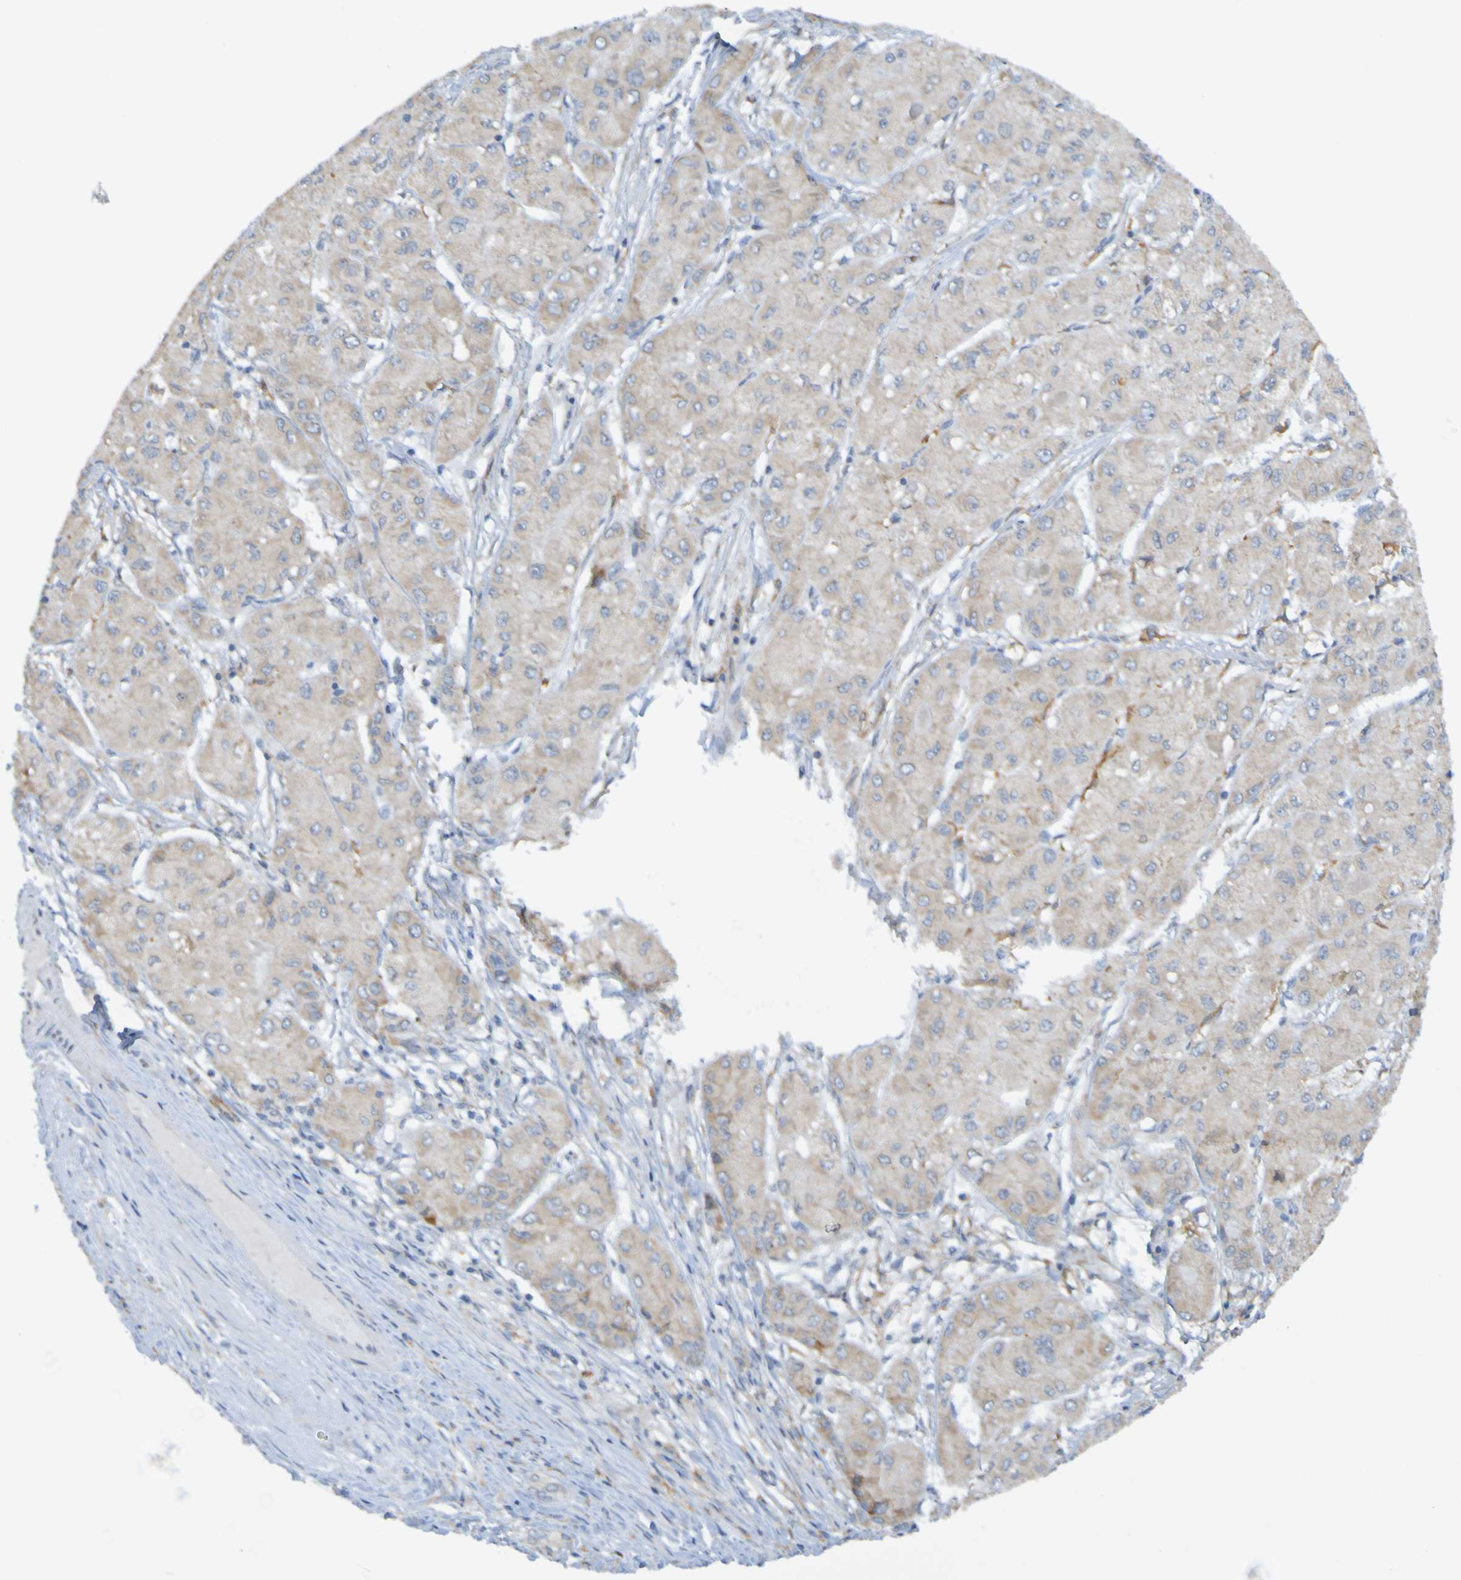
{"staining": {"intensity": "weak", "quantity": "25%-75%", "location": "cytoplasmic/membranous"}, "tissue": "liver cancer", "cell_type": "Tumor cells", "image_type": "cancer", "snomed": [{"axis": "morphology", "description": "Carcinoma, Hepatocellular, NOS"}, {"axis": "topography", "description": "Liver"}], "caption": "An immunohistochemistry photomicrograph of tumor tissue is shown. Protein staining in brown shows weak cytoplasmic/membranous positivity in liver cancer (hepatocellular carcinoma) within tumor cells. The protein is stained brown, and the nuclei are stained in blue (DAB (3,3'-diaminobenzidine) IHC with brightfield microscopy, high magnification).", "gene": "LILRB5", "patient": {"sex": "male", "age": 80}}